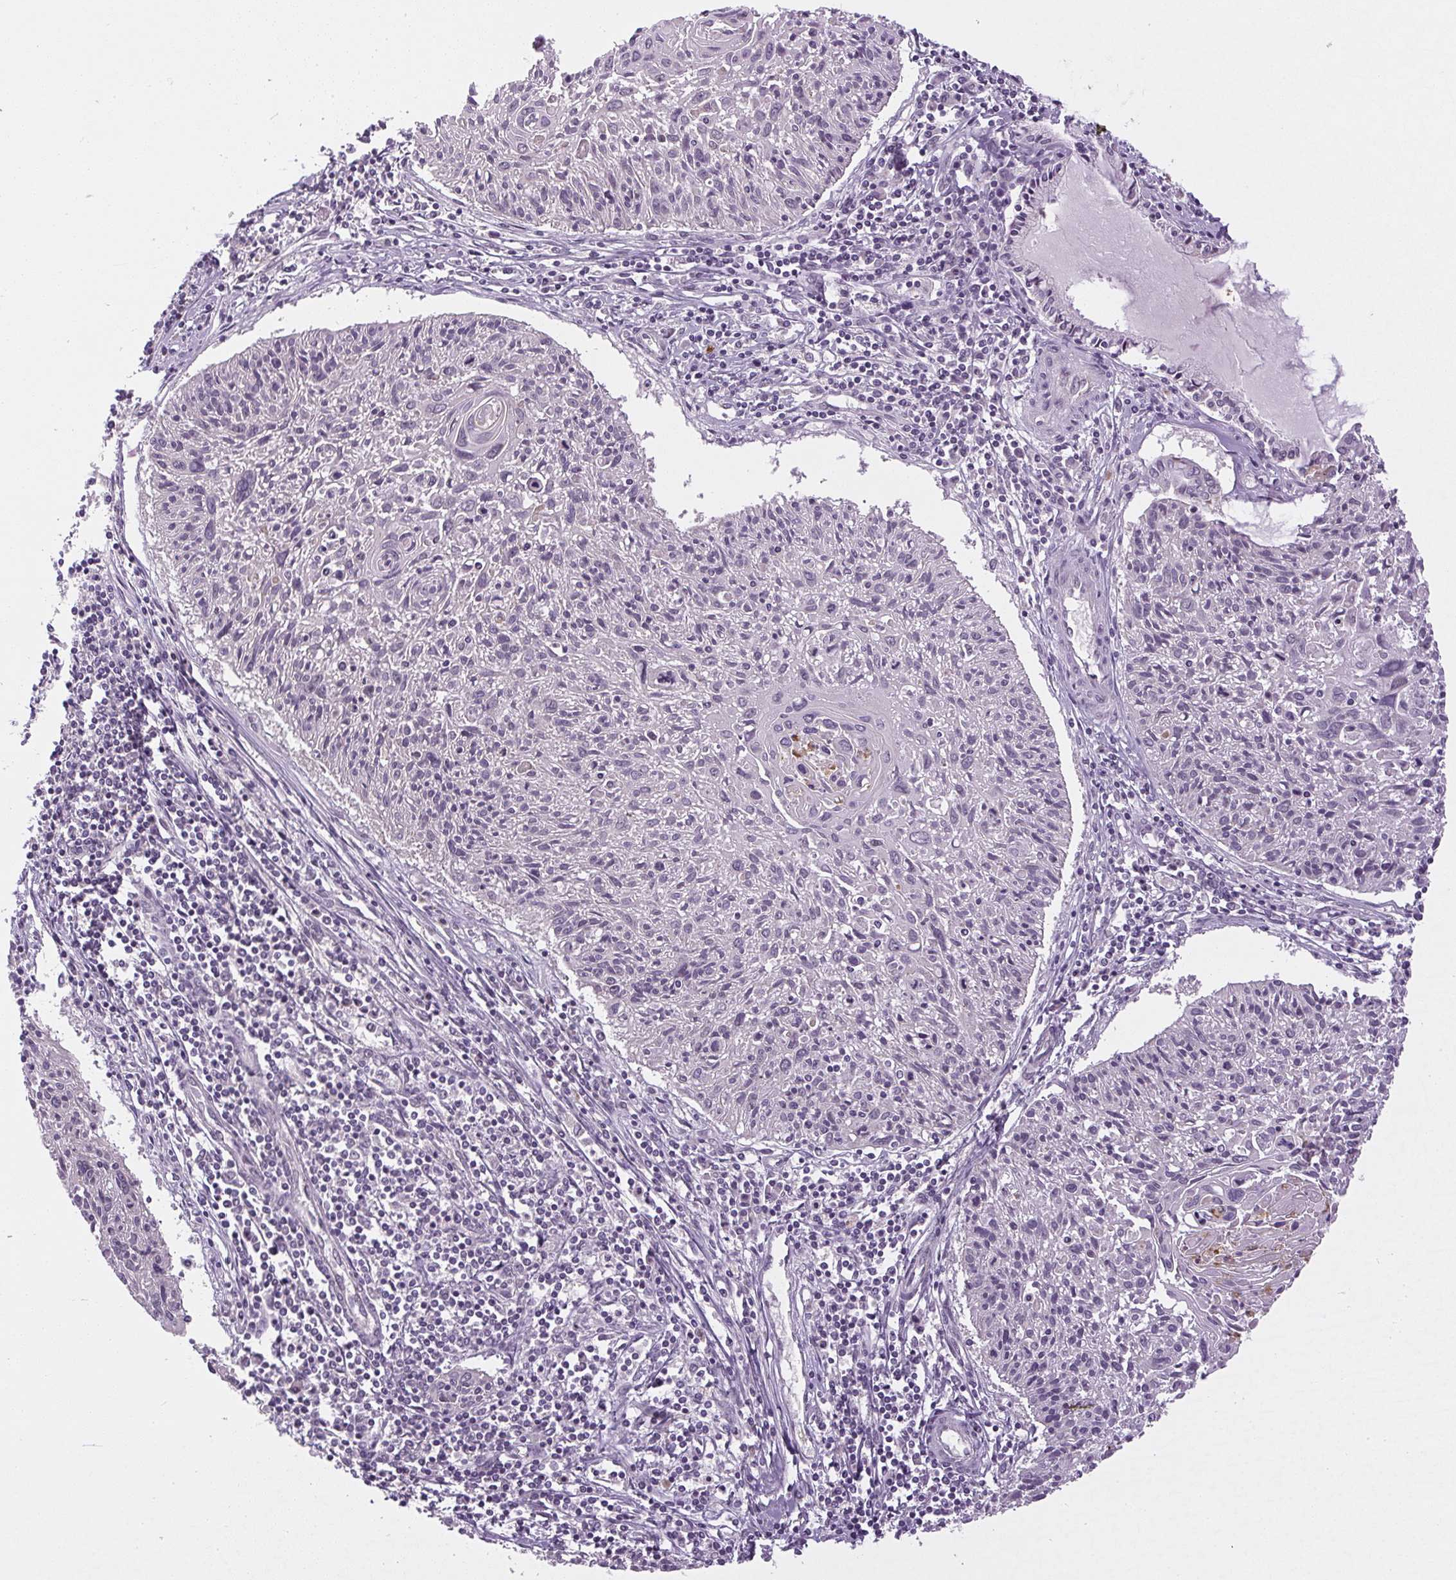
{"staining": {"intensity": "negative", "quantity": "none", "location": "none"}, "tissue": "cervical cancer", "cell_type": "Tumor cells", "image_type": "cancer", "snomed": [{"axis": "morphology", "description": "Squamous cell carcinoma, NOS"}, {"axis": "topography", "description": "Cervix"}], "caption": "Tumor cells show no significant protein staining in cervical squamous cell carcinoma.", "gene": "SGF29", "patient": {"sex": "female", "age": 51}}